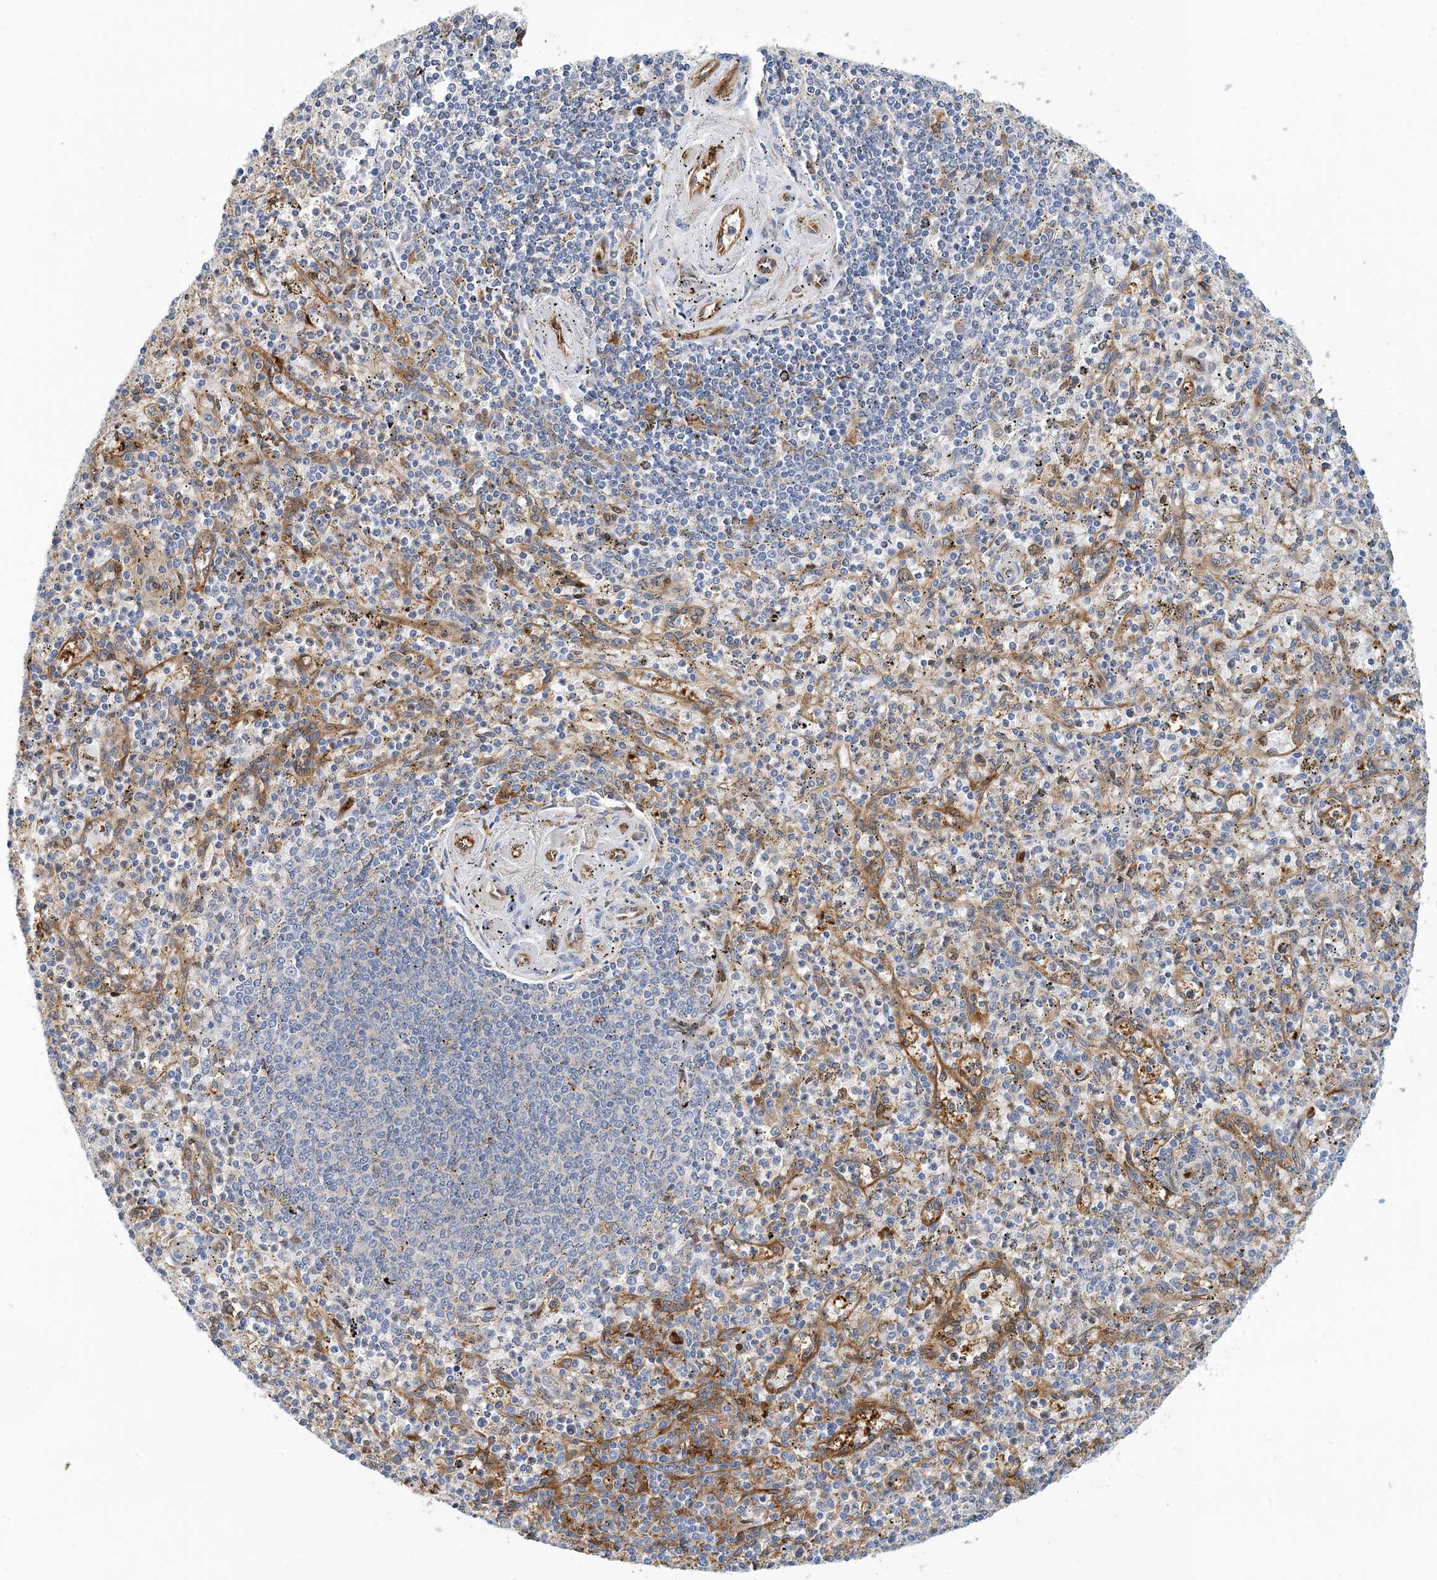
{"staining": {"intensity": "negative", "quantity": "none", "location": "none"}, "tissue": "spleen", "cell_type": "Cells in red pulp", "image_type": "normal", "snomed": [{"axis": "morphology", "description": "Normal tissue, NOS"}, {"axis": "topography", "description": "Spleen"}], "caption": "Immunohistochemistry (IHC) histopathology image of normal spleen: spleen stained with DAB (3,3'-diaminobenzidine) demonstrates no significant protein positivity in cells in red pulp.", "gene": "PCDHA2", "patient": {"sex": "male", "age": 72}}